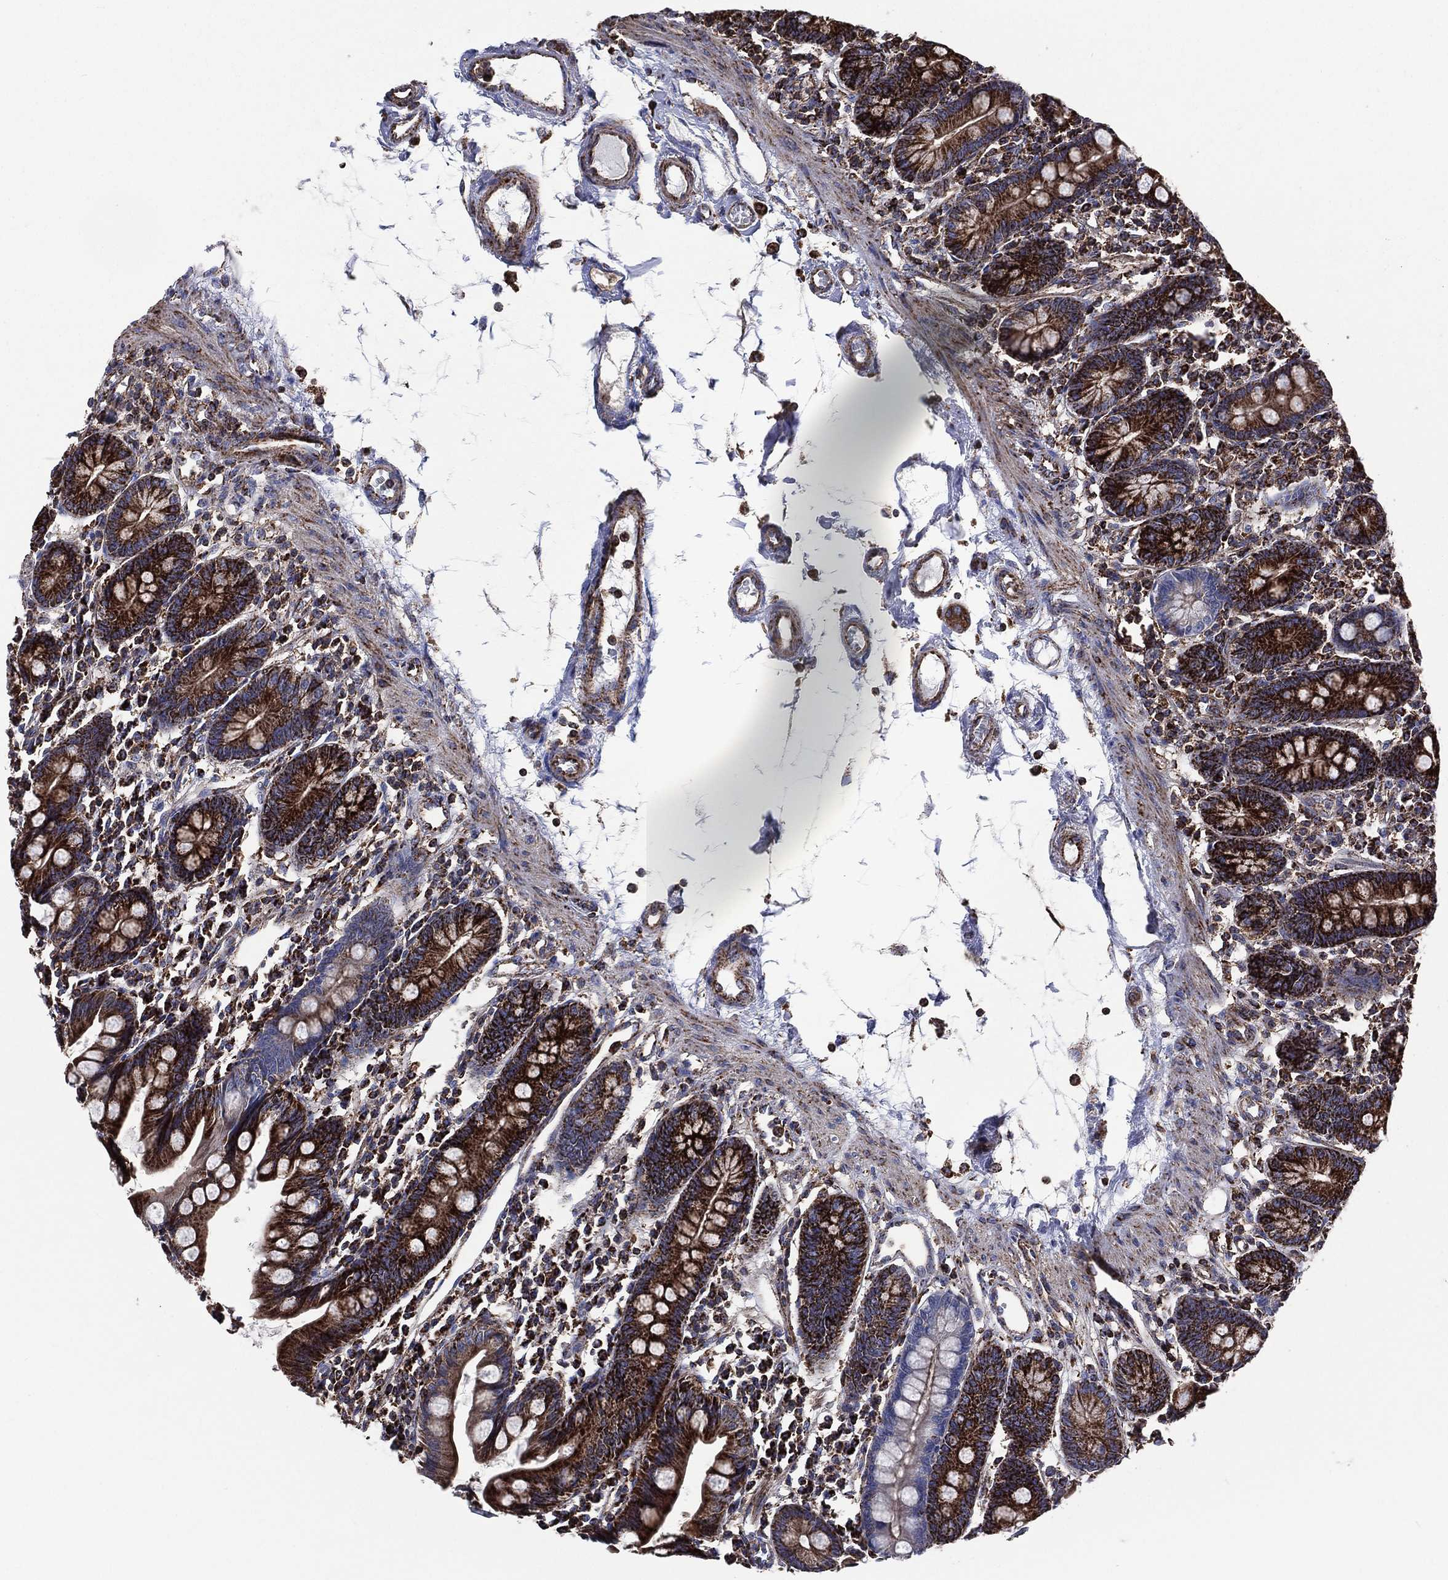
{"staining": {"intensity": "strong", "quantity": ">75%", "location": "cytoplasmic/membranous"}, "tissue": "small intestine", "cell_type": "Glandular cells", "image_type": "normal", "snomed": [{"axis": "morphology", "description": "Normal tissue, NOS"}, {"axis": "topography", "description": "Small intestine"}], "caption": "A high-resolution histopathology image shows IHC staining of benign small intestine, which reveals strong cytoplasmic/membranous expression in approximately >75% of glandular cells. (DAB IHC, brown staining for protein, blue staining for nuclei).", "gene": "ANKRD37", "patient": {"sex": "male", "age": 88}}